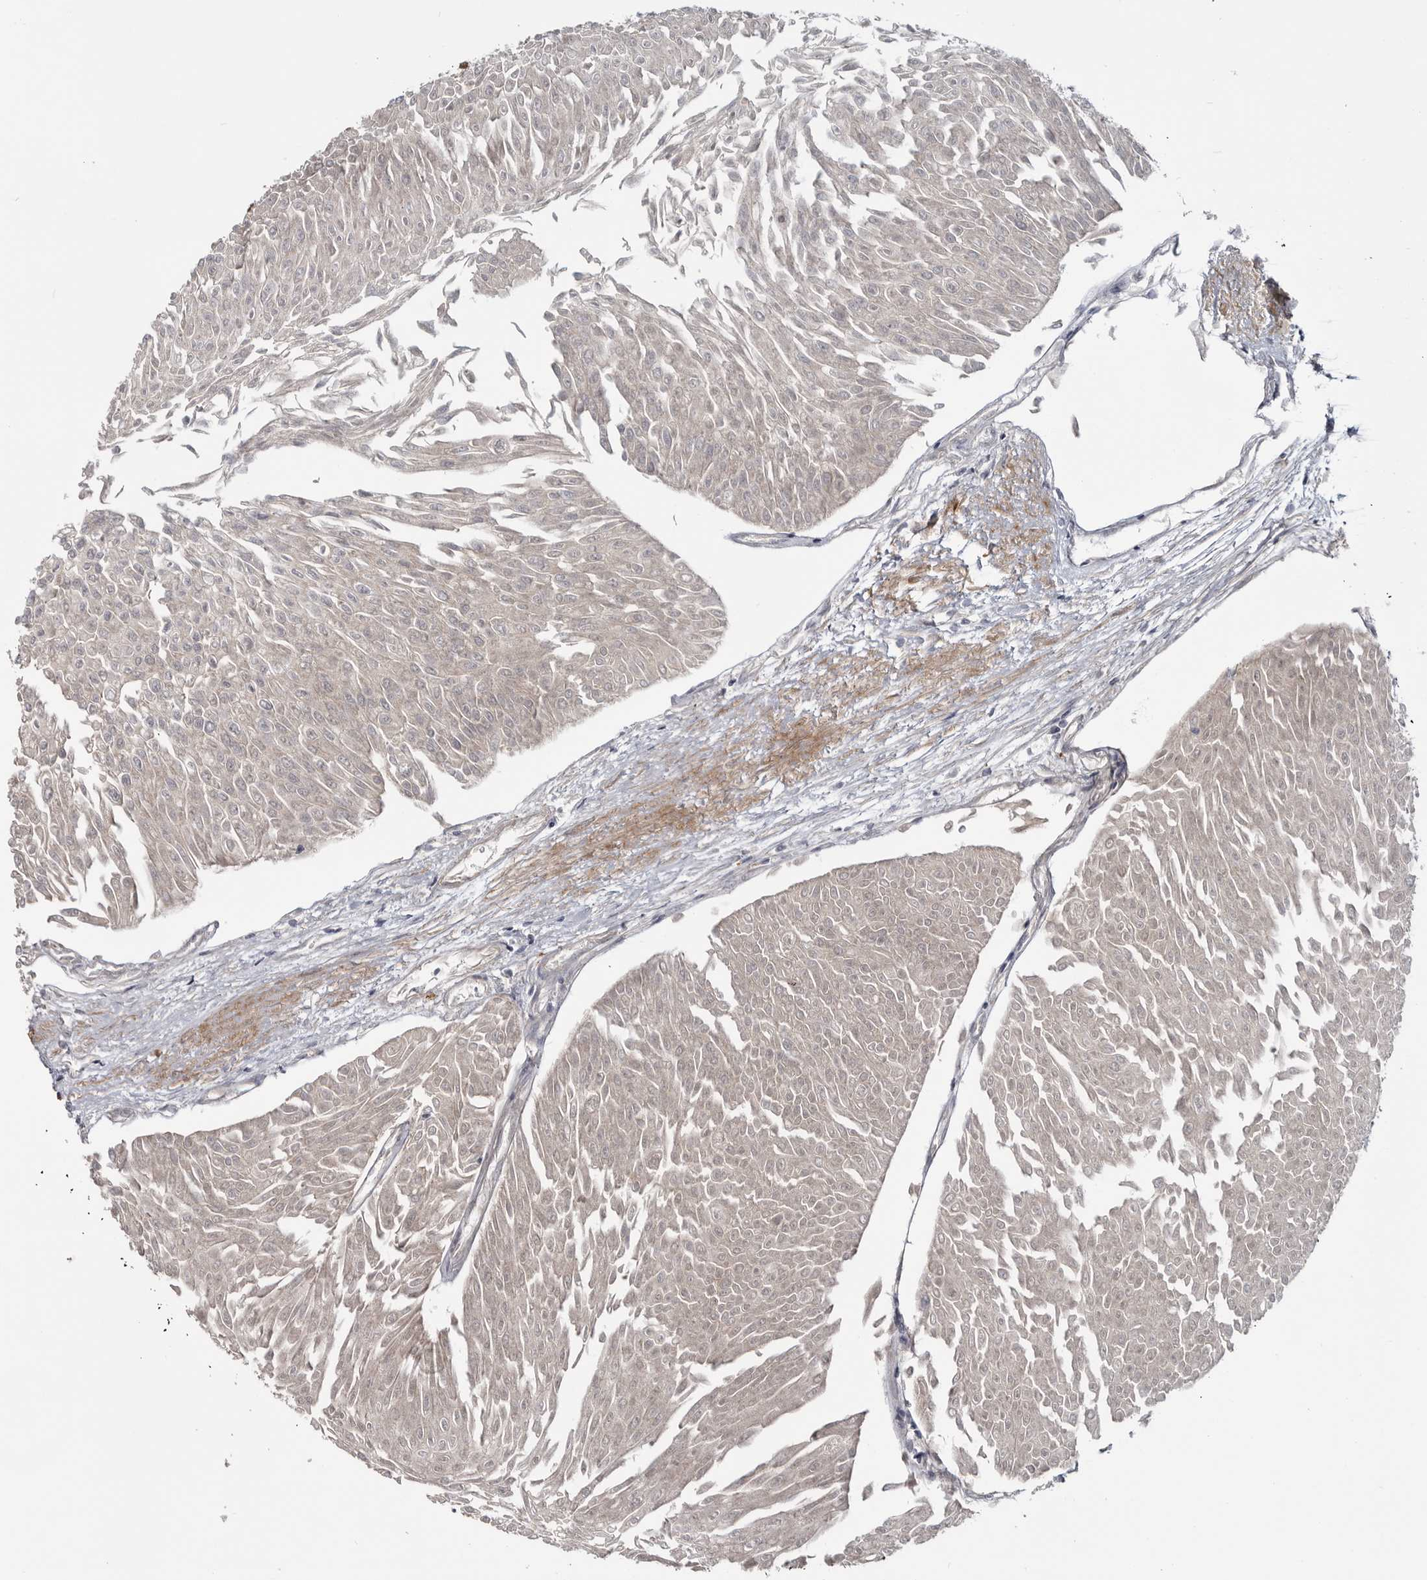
{"staining": {"intensity": "negative", "quantity": "none", "location": "none"}, "tissue": "urothelial cancer", "cell_type": "Tumor cells", "image_type": "cancer", "snomed": [{"axis": "morphology", "description": "Urothelial carcinoma, Low grade"}, {"axis": "topography", "description": "Urinary bladder"}], "caption": "IHC of human urothelial cancer demonstrates no expression in tumor cells.", "gene": "ZNF277", "patient": {"sex": "male", "age": 67}}